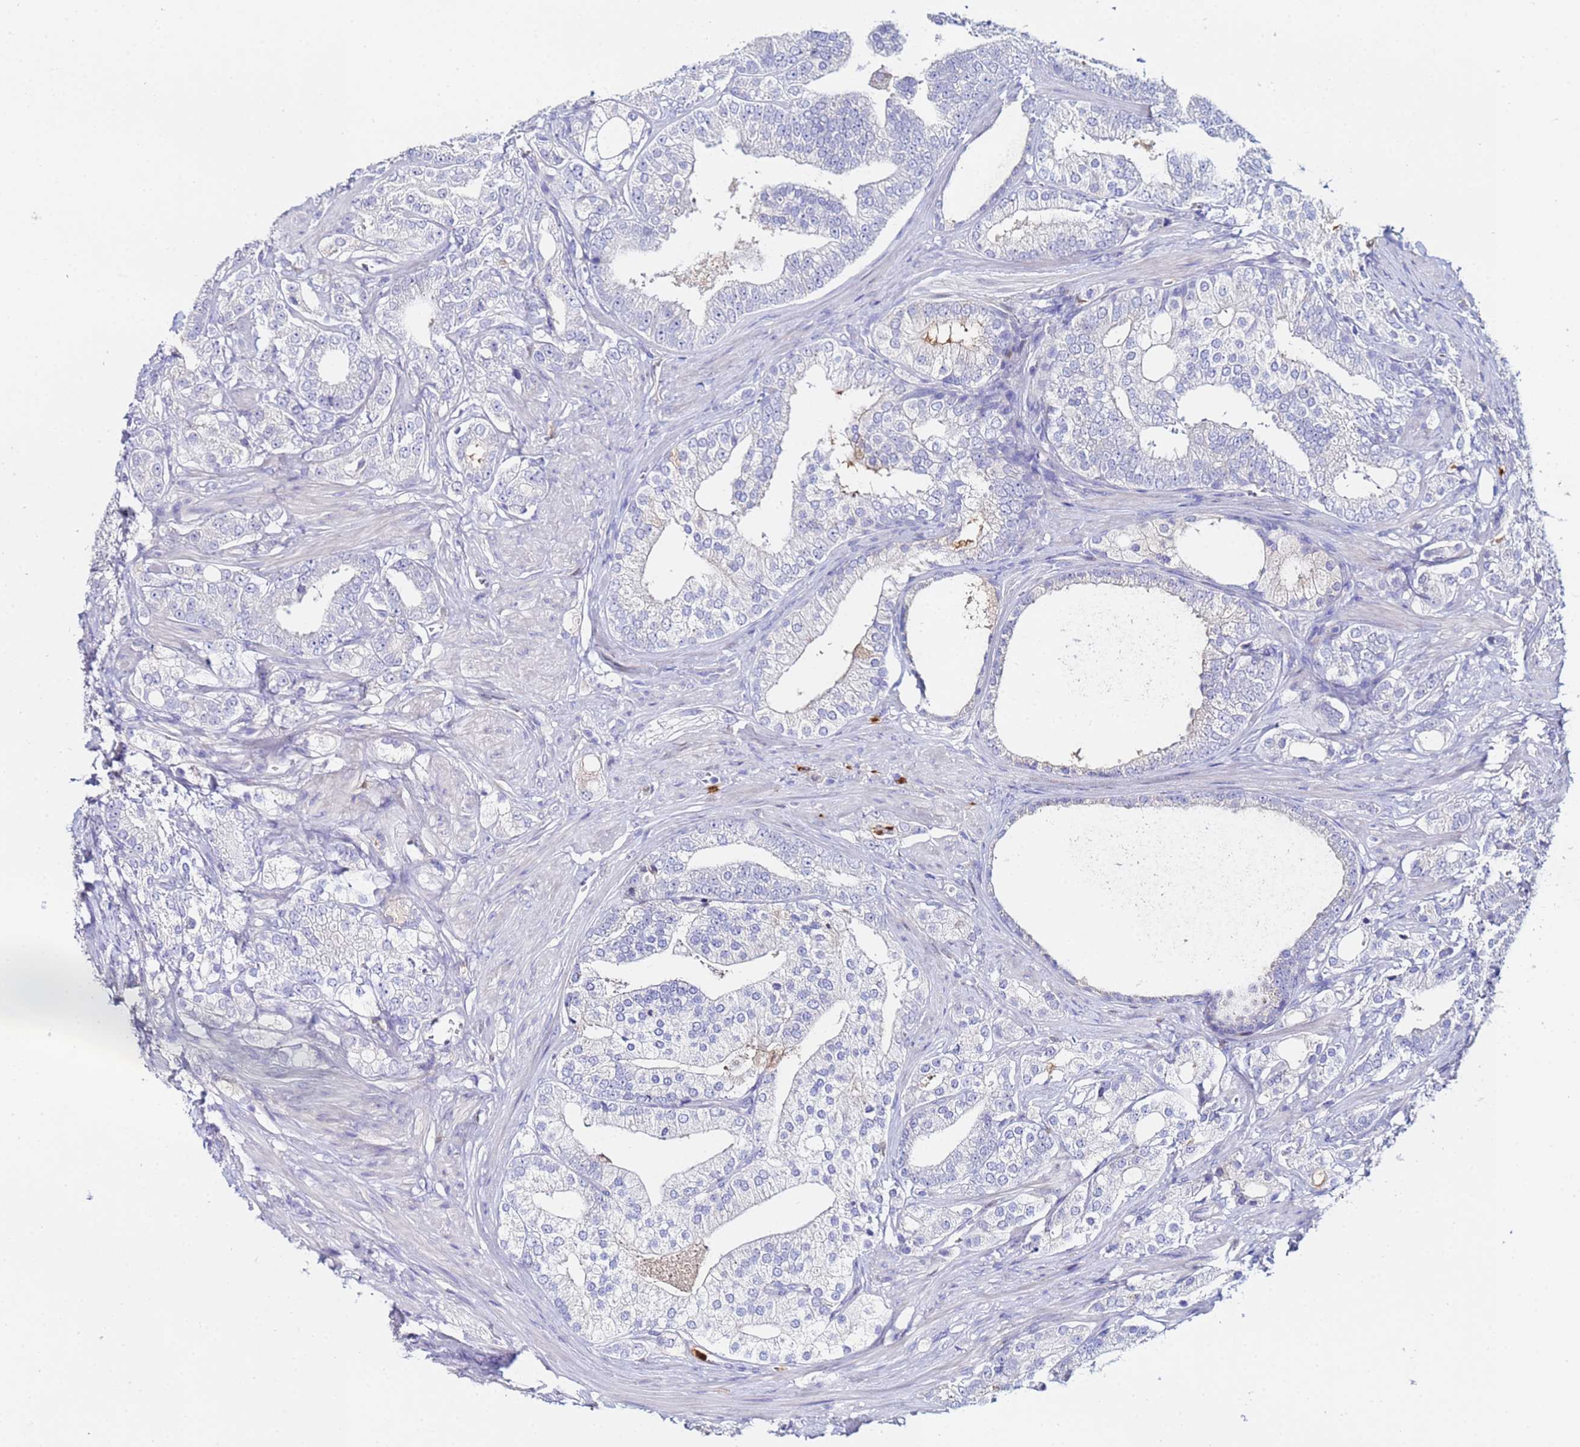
{"staining": {"intensity": "negative", "quantity": "none", "location": "none"}, "tissue": "prostate cancer", "cell_type": "Tumor cells", "image_type": "cancer", "snomed": [{"axis": "morphology", "description": "Adenocarcinoma, High grade"}, {"axis": "topography", "description": "Prostate"}], "caption": "This is a histopathology image of IHC staining of prostate cancer (high-grade adenocarcinoma), which shows no positivity in tumor cells.", "gene": "TUBAL3", "patient": {"sex": "male", "age": 50}}